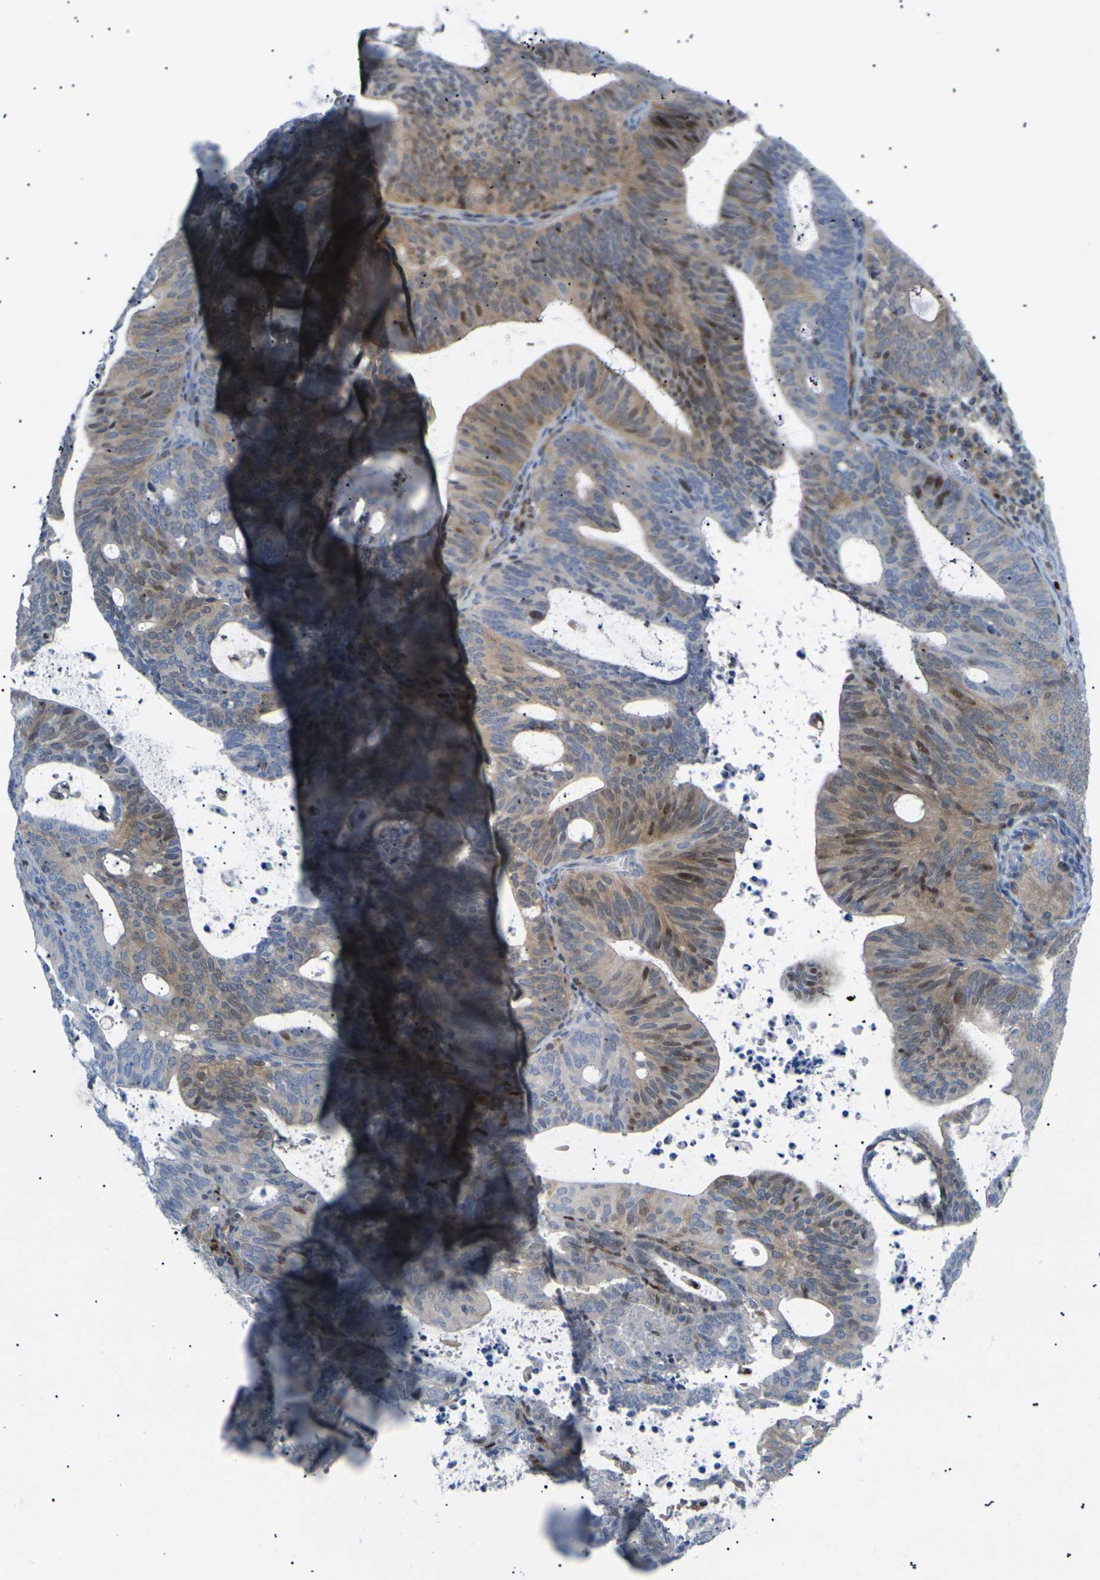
{"staining": {"intensity": "moderate", "quantity": "<25%", "location": "cytoplasmic/membranous,nuclear"}, "tissue": "endometrial cancer", "cell_type": "Tumor cells", "image_type": "cancer", "snomed": [{"axis": "morphology", "description": "Adenocarcinoma, NOS"}, {"axis": "topography", "description": "Uterus"}], "caption": "Immunohistochemistry (IHC) of endometrial adenocarcinoma shows low levels of moderate cytoplasmic/membranous and nuclear expression in about <25% of tumor cells. The protein of interest is shown in brown color, while the nuclei are stained blue.", "gene": "RPS6KA3", "patient": {"sex": "female", "age": 83}}